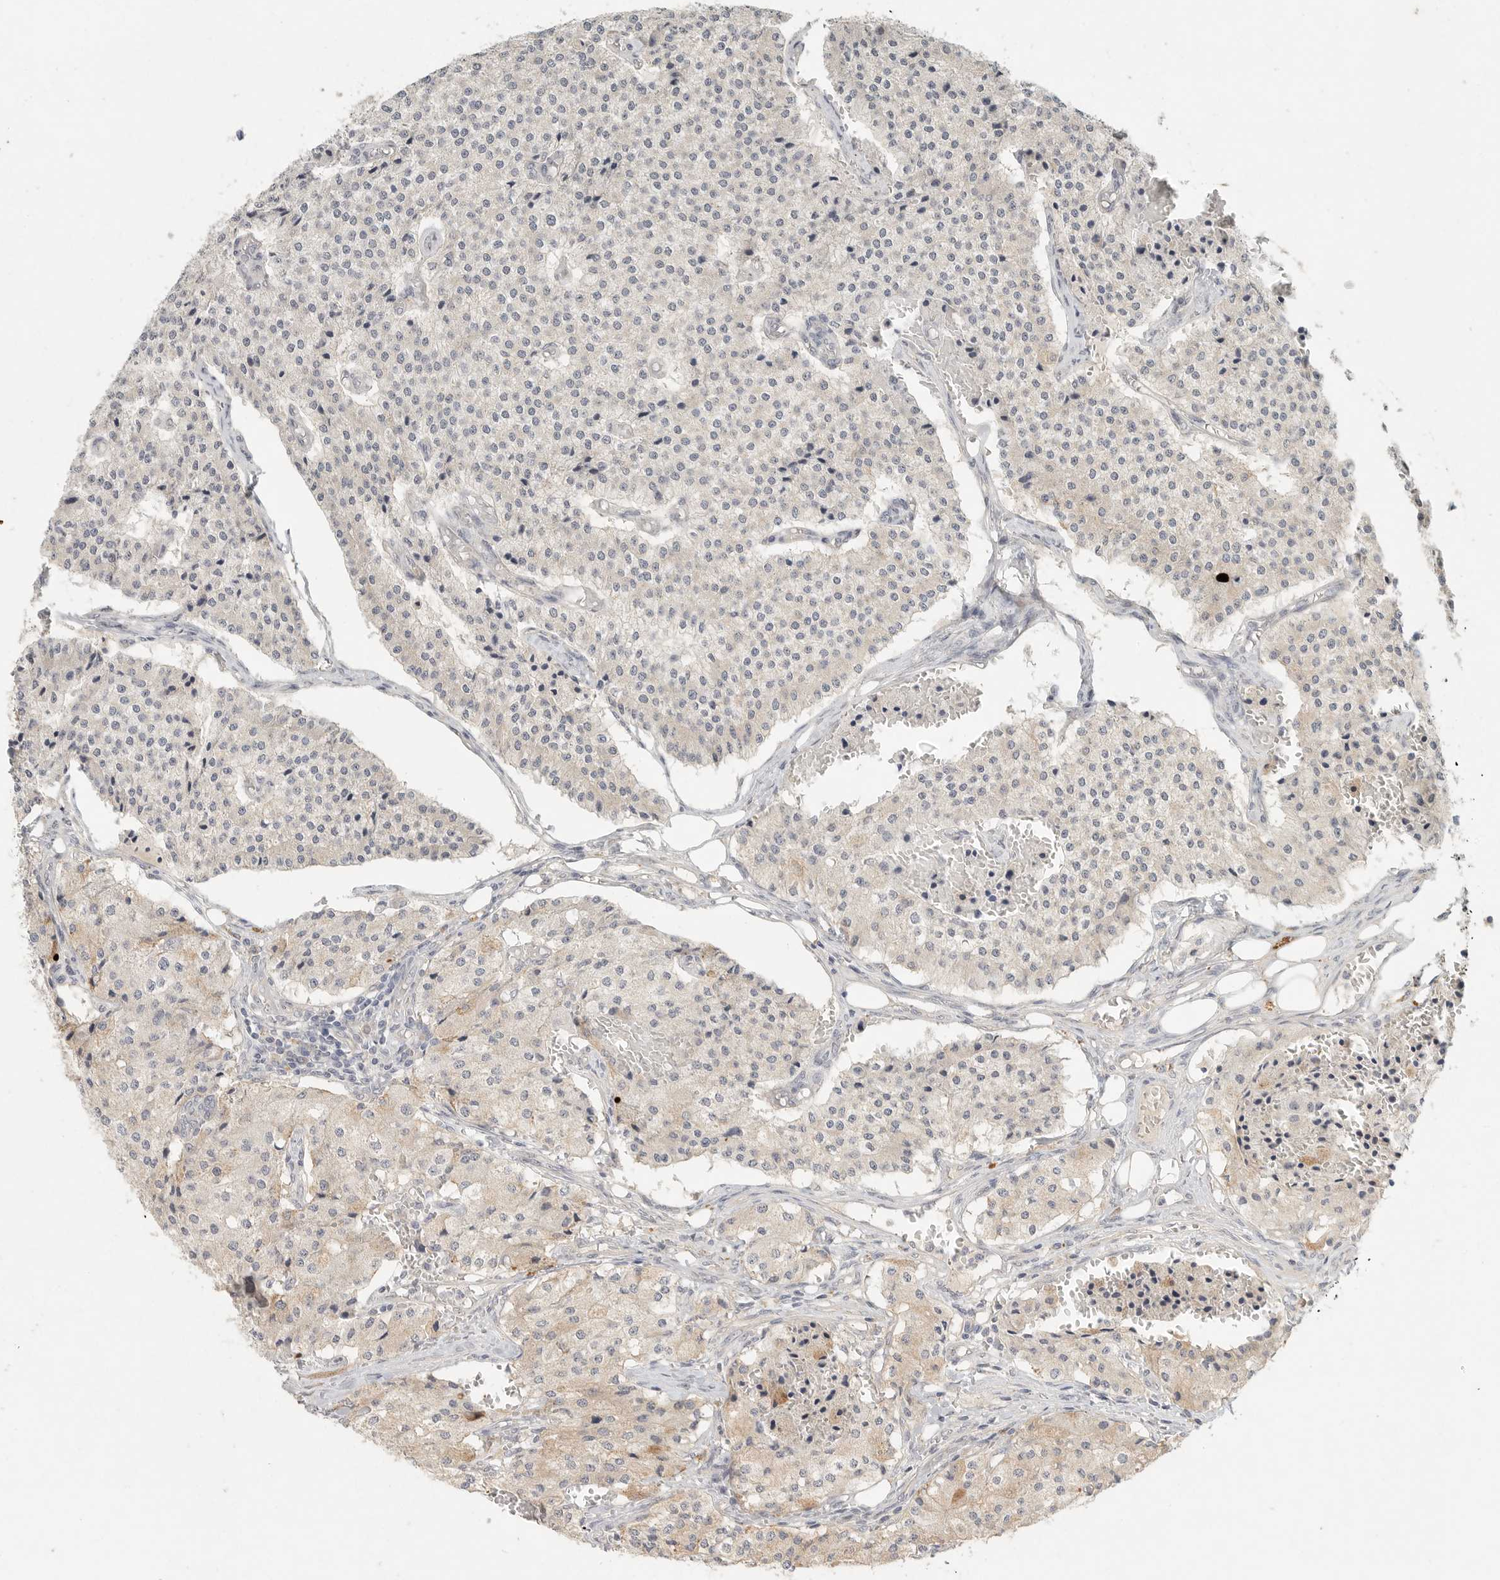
{"staining": {"intensity": "weak", "quantity": "<25%", "location": "cytoplasmic/membranous"}, "tissue": "carcinoid", "cell_type": "Tumor cells", "image_type": "cancer", "snomed": [{"axis": "morphology", "description": "Carcinoid, malignant, NOS"}, {"axis": "topography", "description": "Colon"}], "caption": "IHC image of malignant carcinoid stained for a protein (brown), which displays no expression in tumor cells.", "gene": "HDAC6", "patient": {"sex": "female", "age": 52}}